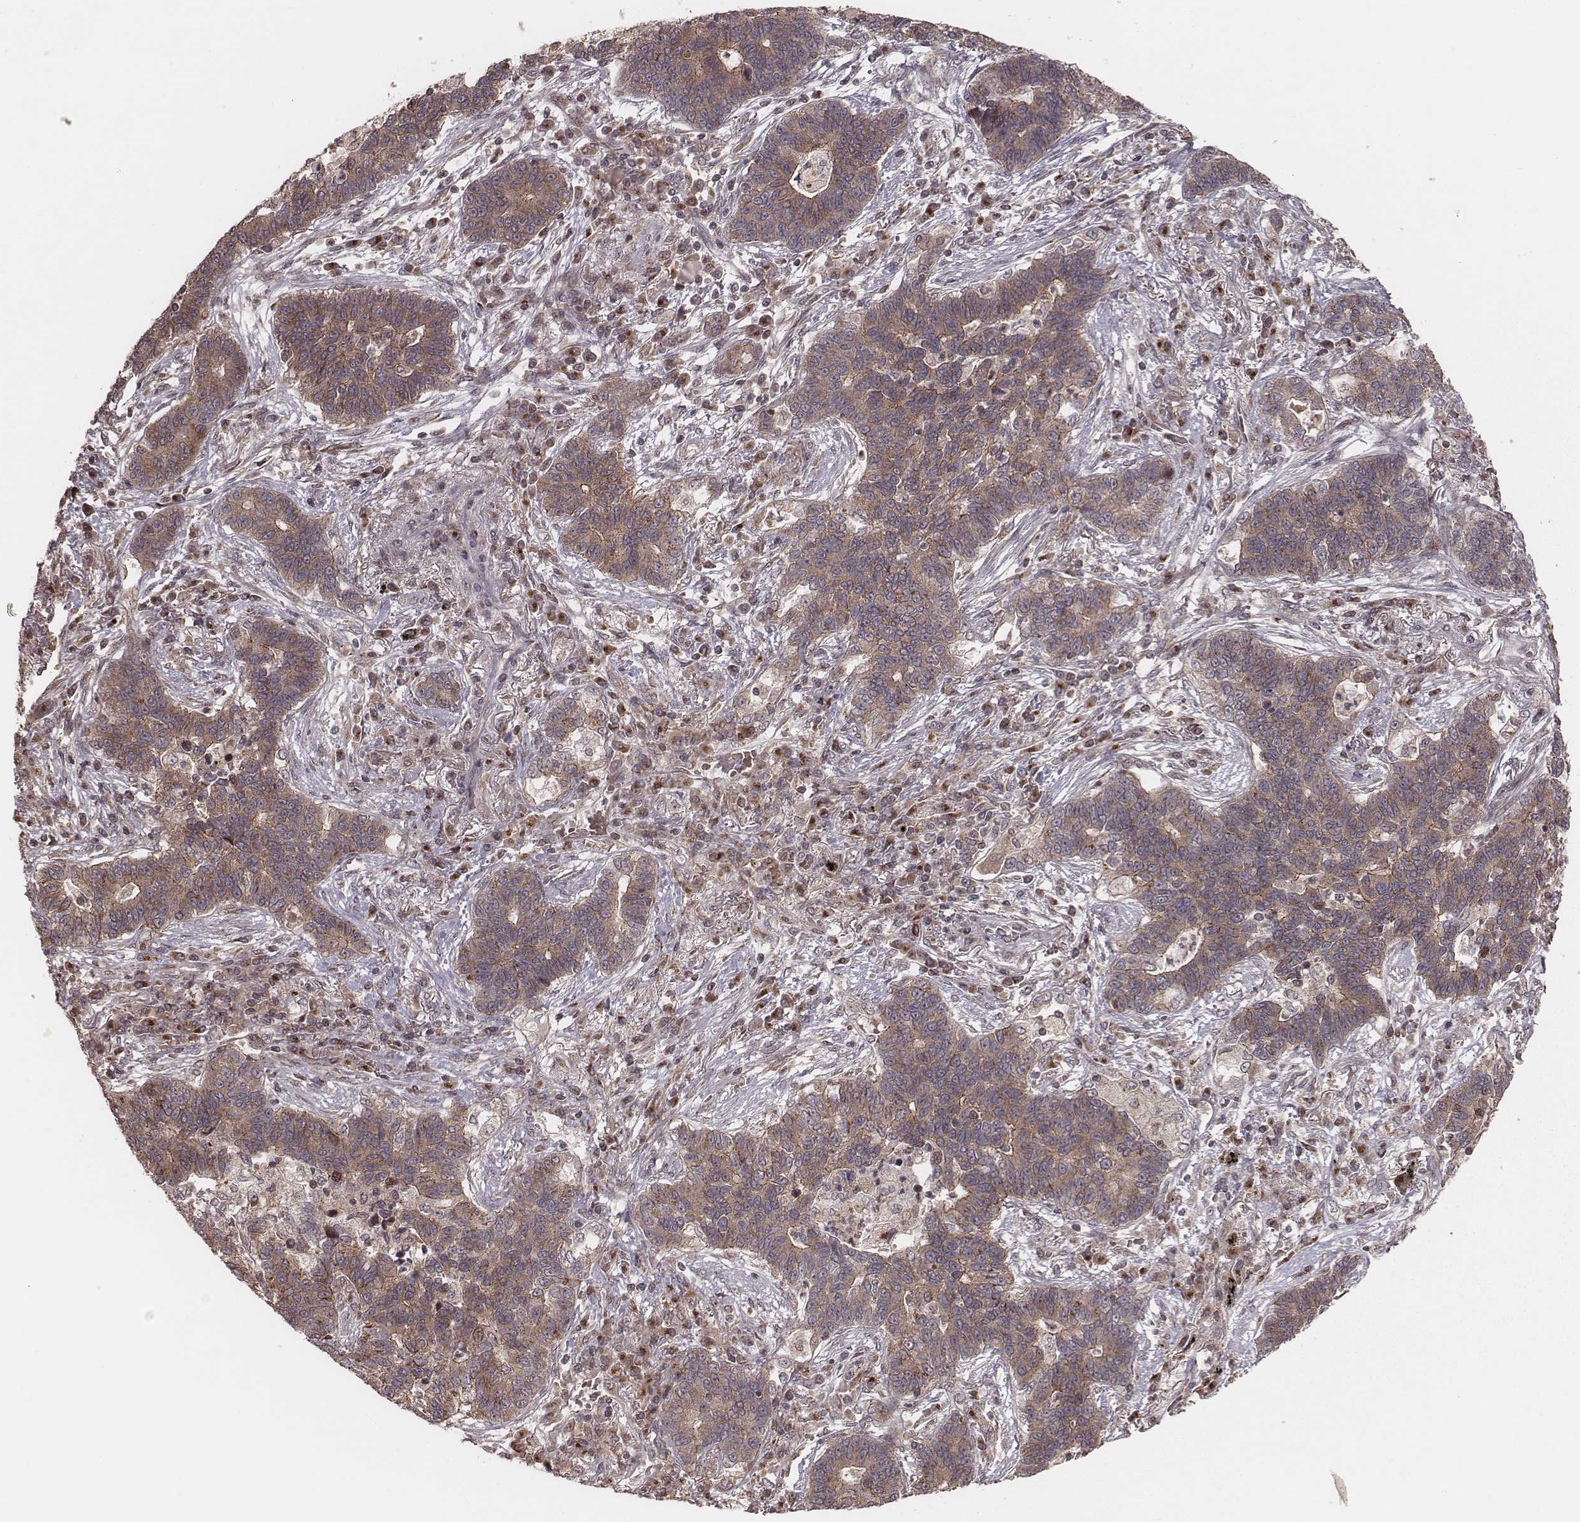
{"staining": {"intensity": "moderate", "quantity": ">75%", "location": "cytoplasmic/membranous"}, "tissue": "lung cancer", "cell_type": "Tumor cells", "image_type": "cancer", "snomed": [{"axis": "morphology", "description": "Adenocarcinoma, NOS"}, {"axis": "topography", "description": "Lung"}], "caption": "Tumor cells reveal moderate cytoplasmic/membranous positivity in approximately >75% of cells in adenocarcinoma (lung). (IHC, brightfield microscopy, high magnification).", "gene": "MYO19", "patient": {"sex": "female", "age": 57}}